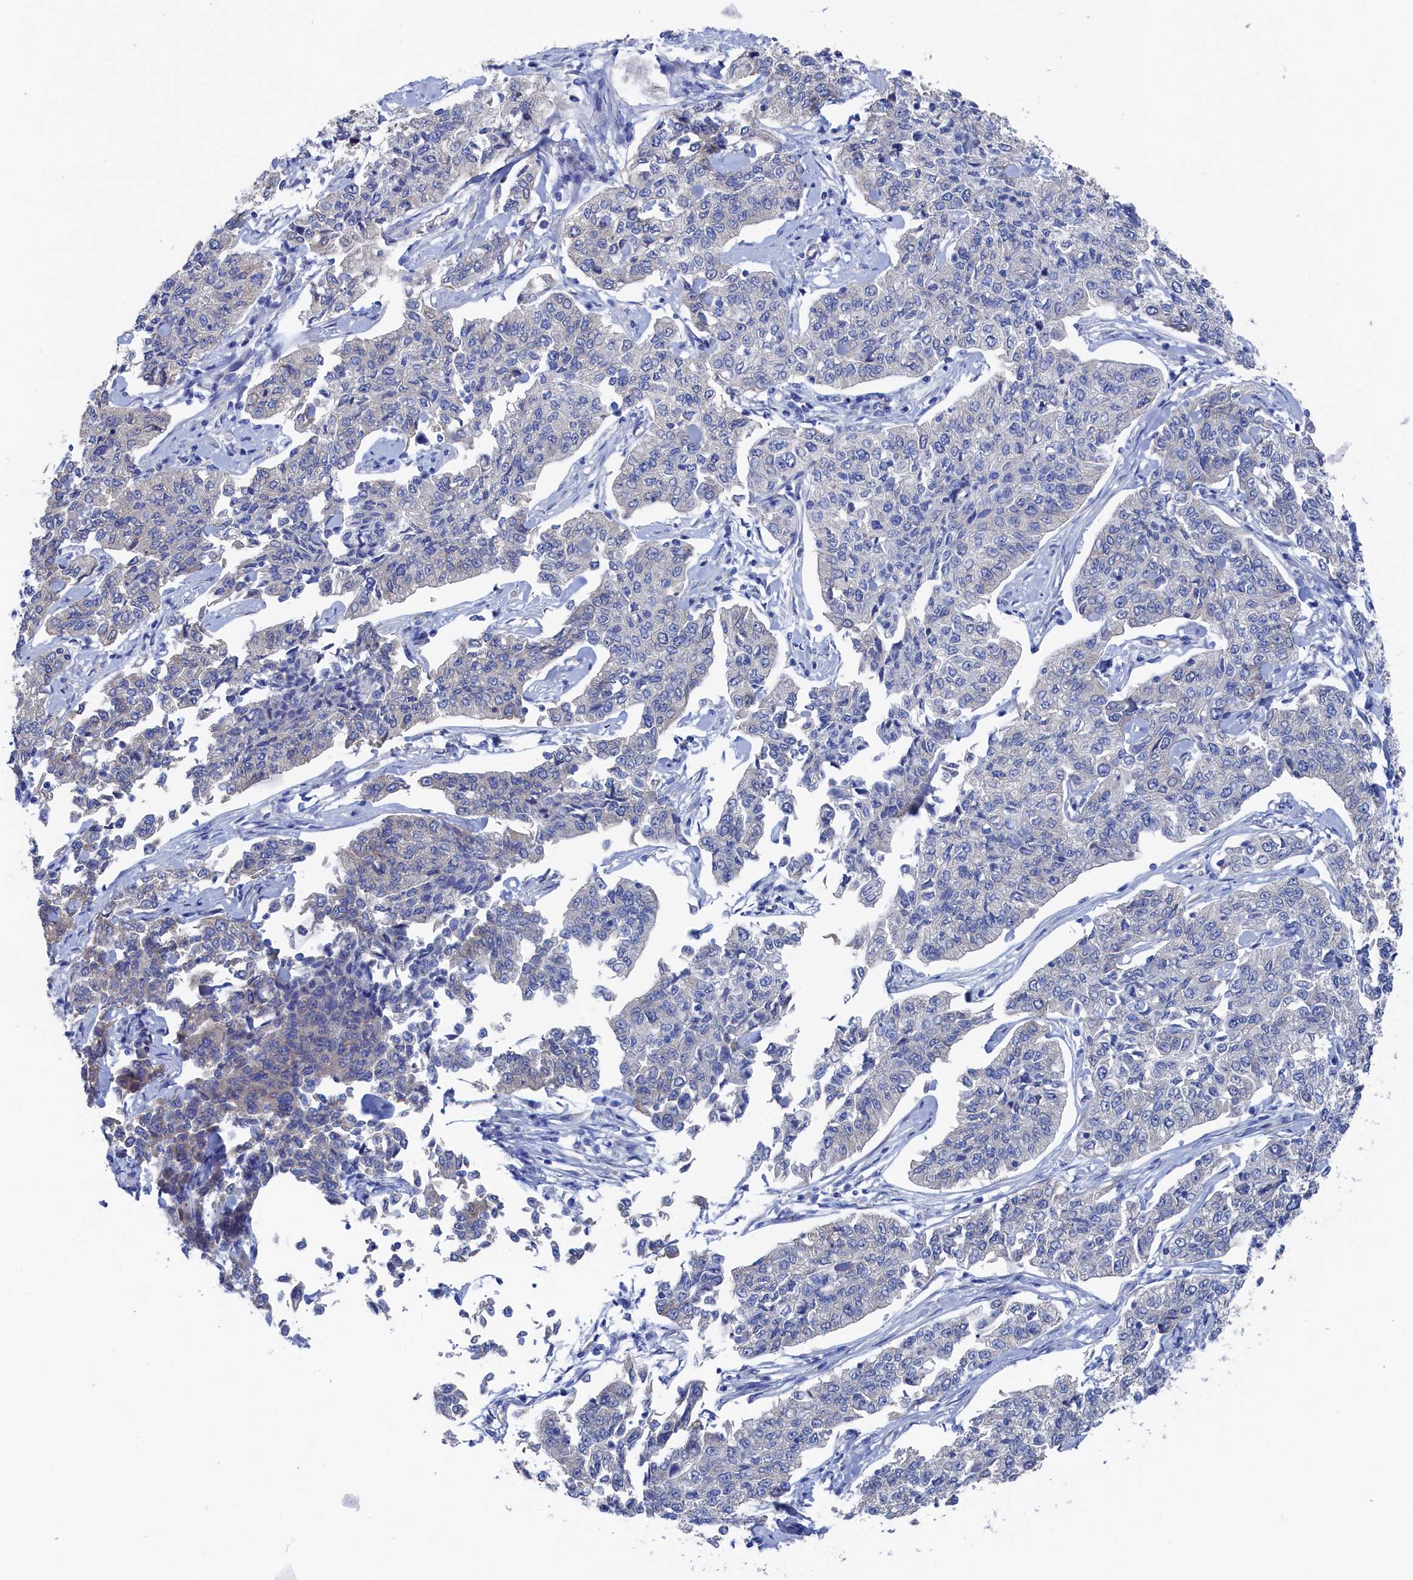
{"staining": {"intensity": "negative", "quantity": "none", "location": "none"}, "tissue": "cervical cancer", "cell_type": "Tumor cells", "image_type": "cancer", "snomed": [{"axis": "morphology", "description": "Squamous cell carcinoma, NOS"}, {"axis": "topography", "description": "Cervix"}], "caption": "Tumor cells are negative for protein expression in human cervical squamous cell carcinoma. (Immunohistochemistry, brightfield microscopy, high magnification).", "gene": "TMOD2", "patient": {"sex": "female", "age": 35}}